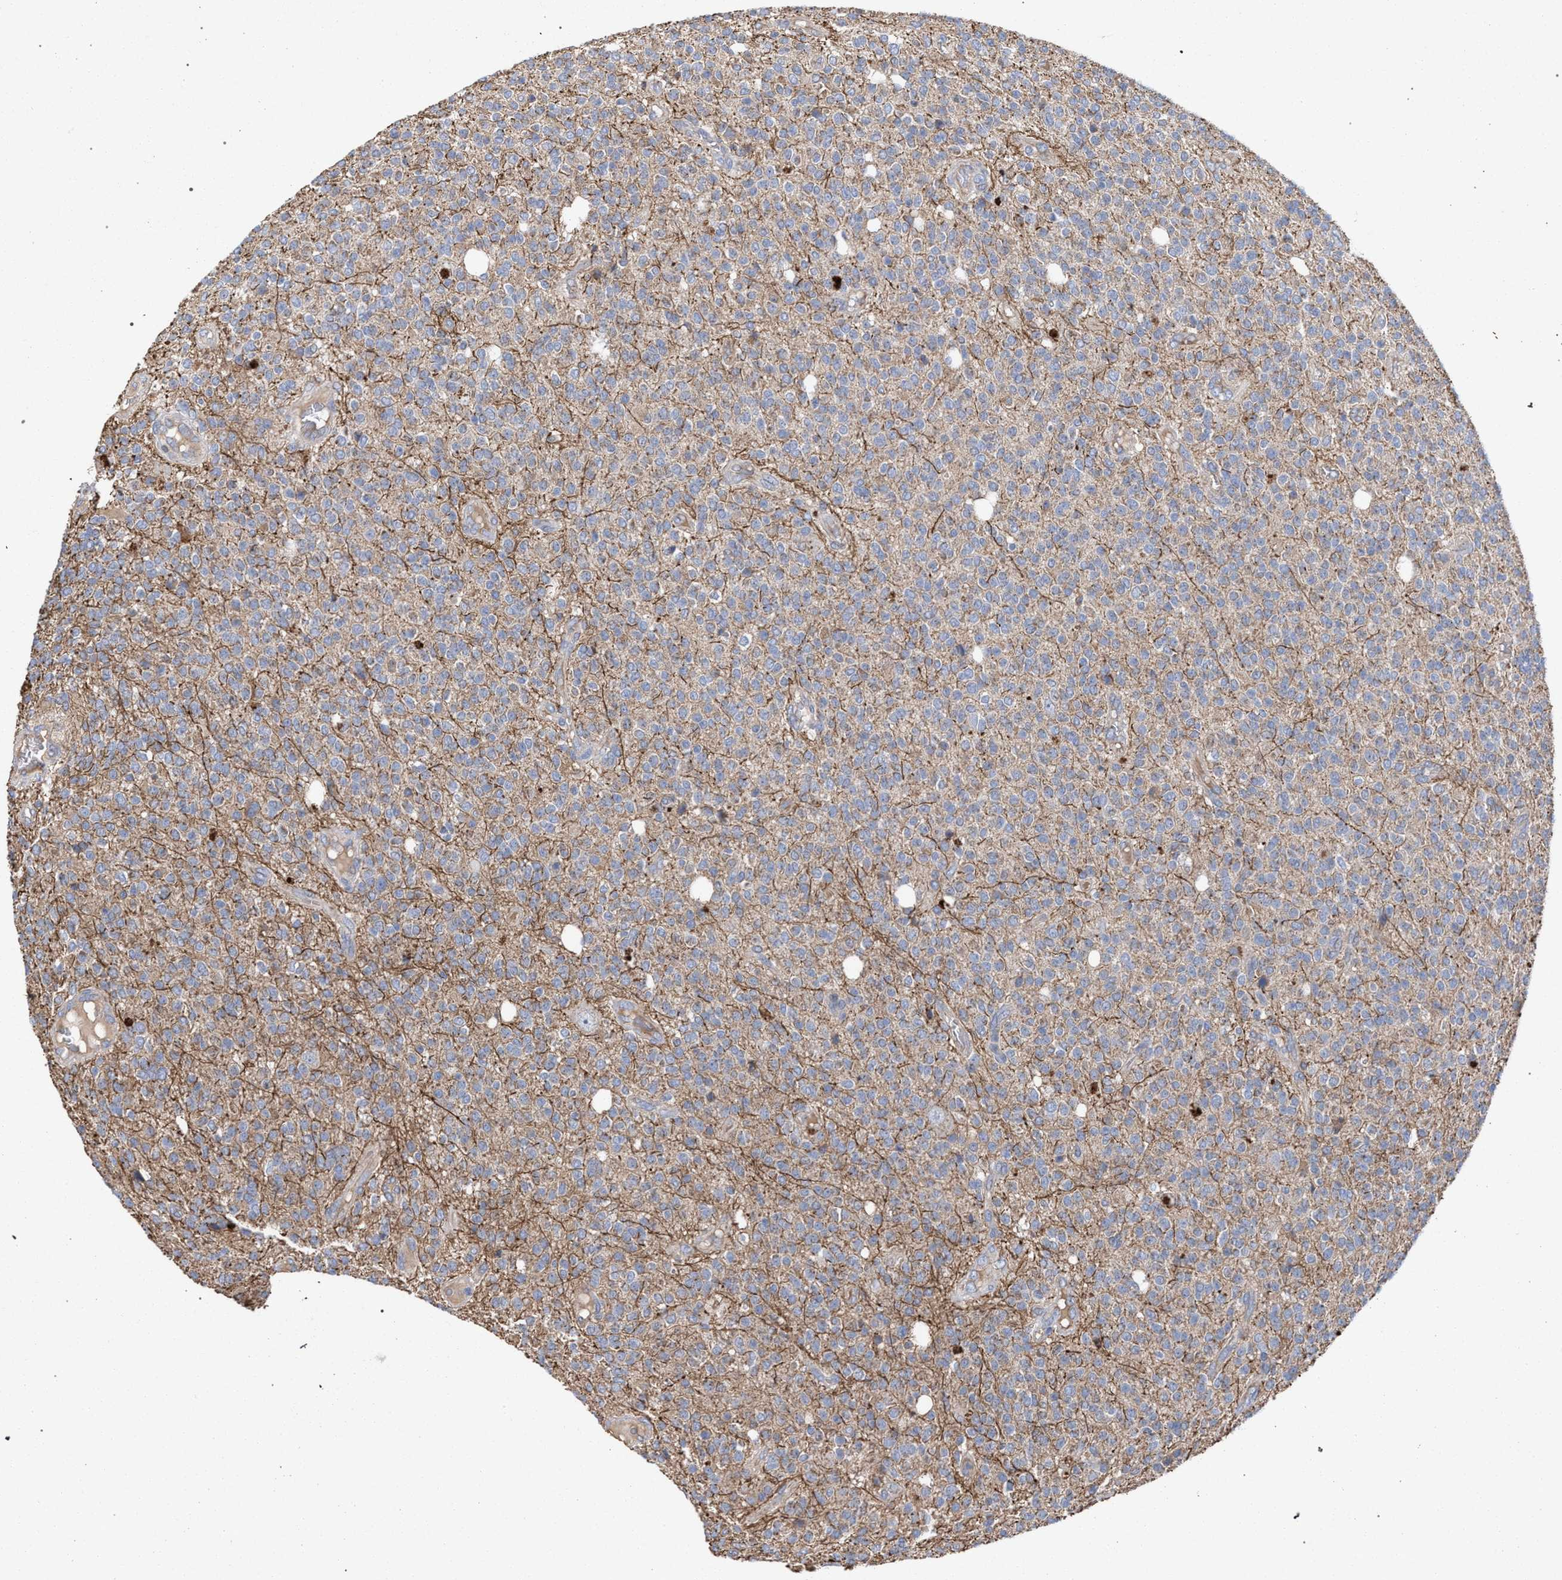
{"staining": {"intensity": "weak", "quantity": "<25%", "location": "cytoplasmic/membranous"}, "tissue": "glioma", "cell_type": "Tumor cells", "image_type": "cancer", "snomed": [{"axis": "morphology", "description": "Glioma, malignant, High grade"}, {"axis": "topography", "description": "Brain"}], "caption": "Histopathology image shows no protein expression in tumor cells of high-grade glioma (malignant) tissue.", "gene": "BCL2L12", "patient": {"sex": "male", "age": 34}}